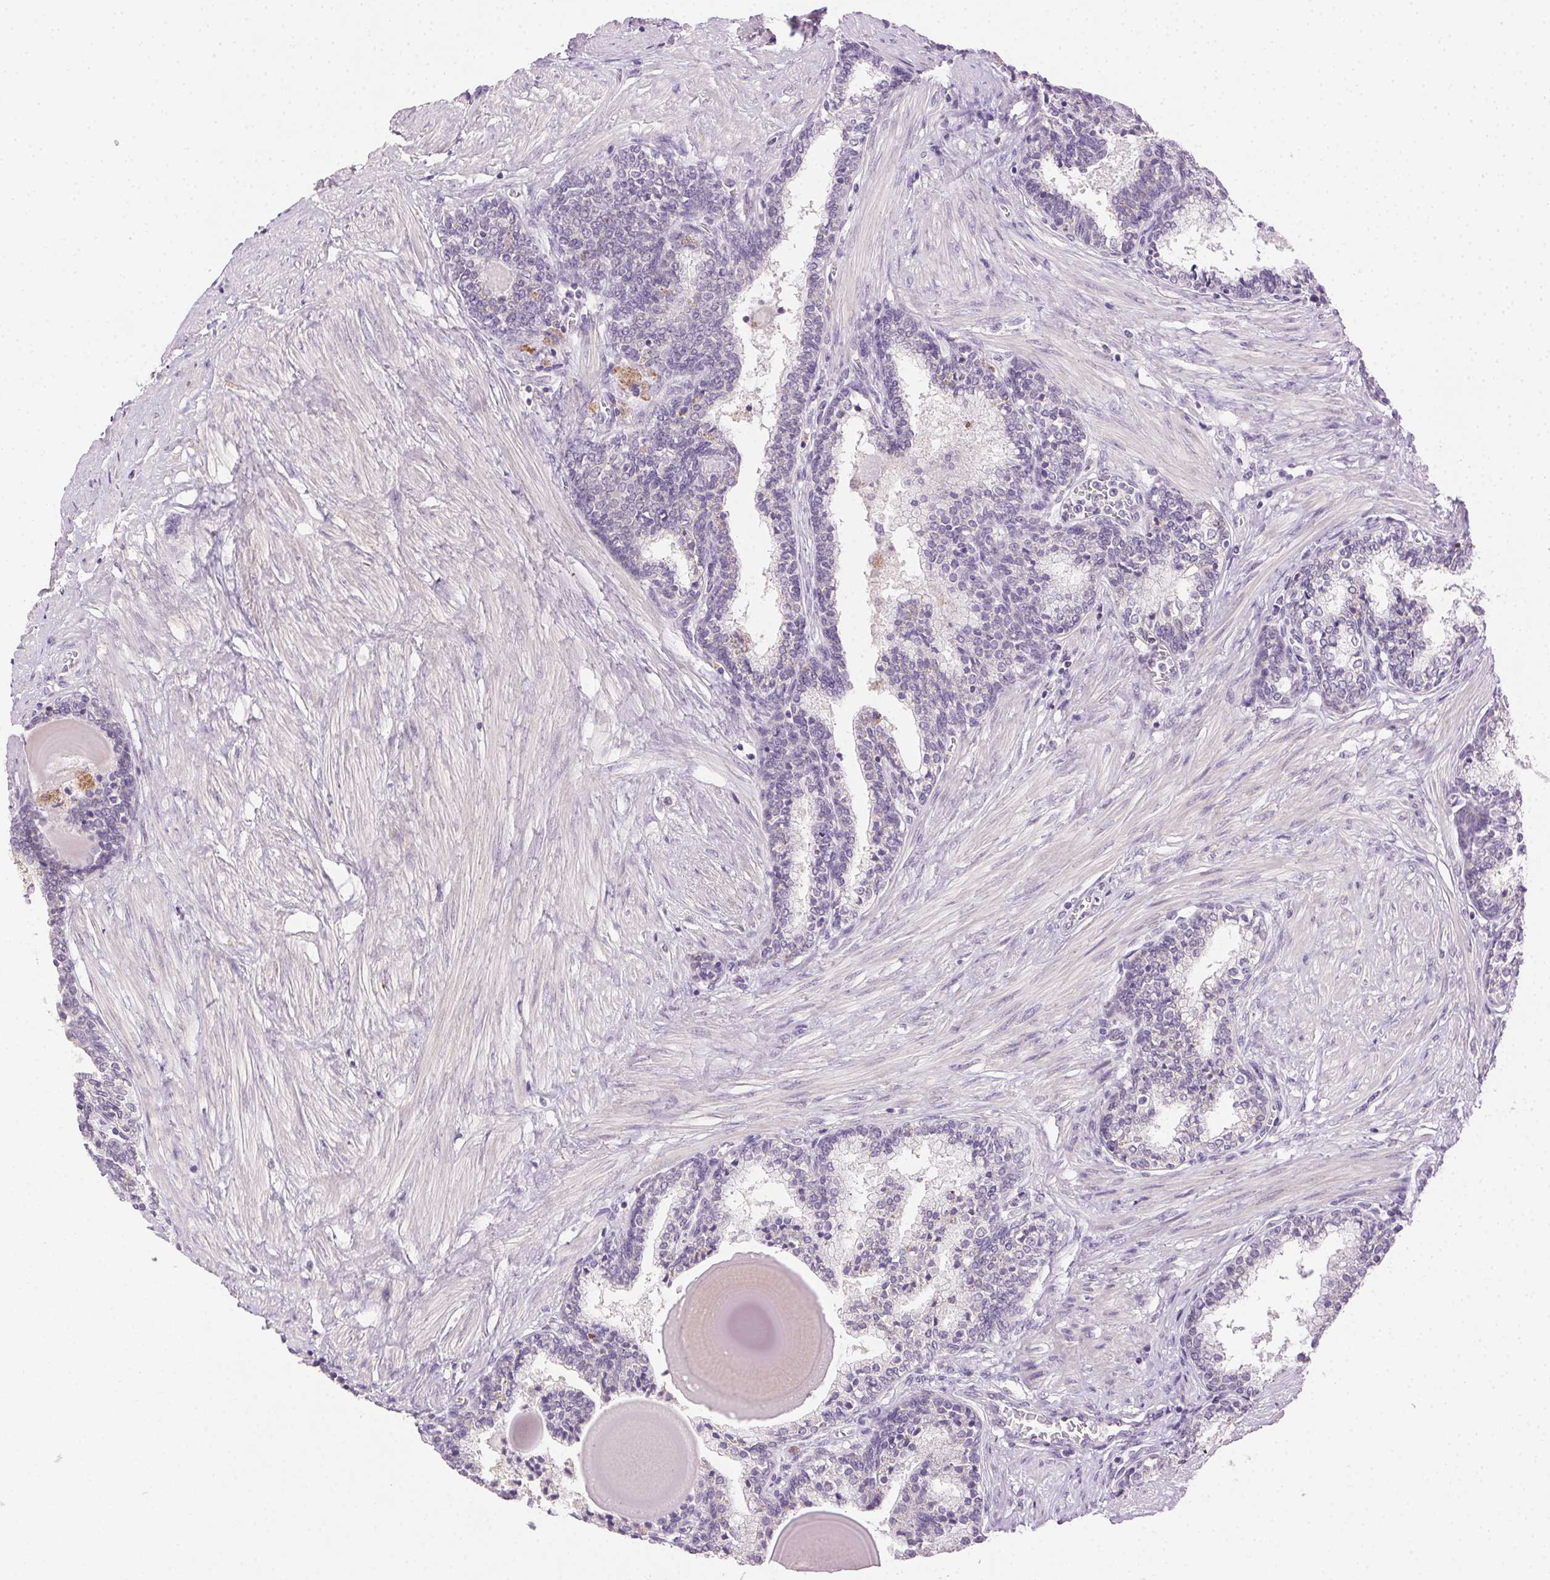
{"staining": {"intensity": "negative", "quantity": "none", "location": "none"}, "tissue": "prostate", "cell_type": "Glandular cells", "image_type": "normal", "snomed": [{"axis": "morphology", "description": "Normal tissue, NOS"}, {"axis": "topography", "description": "Prostate"}], "caption": "This photomicrograph is of benign prostate stained with IHC to label a protein in brown with the nuclei are counter-stained blue. There is no positivity in glandular cells. (DAB (3,3'-diaminobenzidine) IHC visualized using brightfield microscopy, high magnification).", "gene": "AKAP5", "patient": {"sex": "male", "age": 55}}